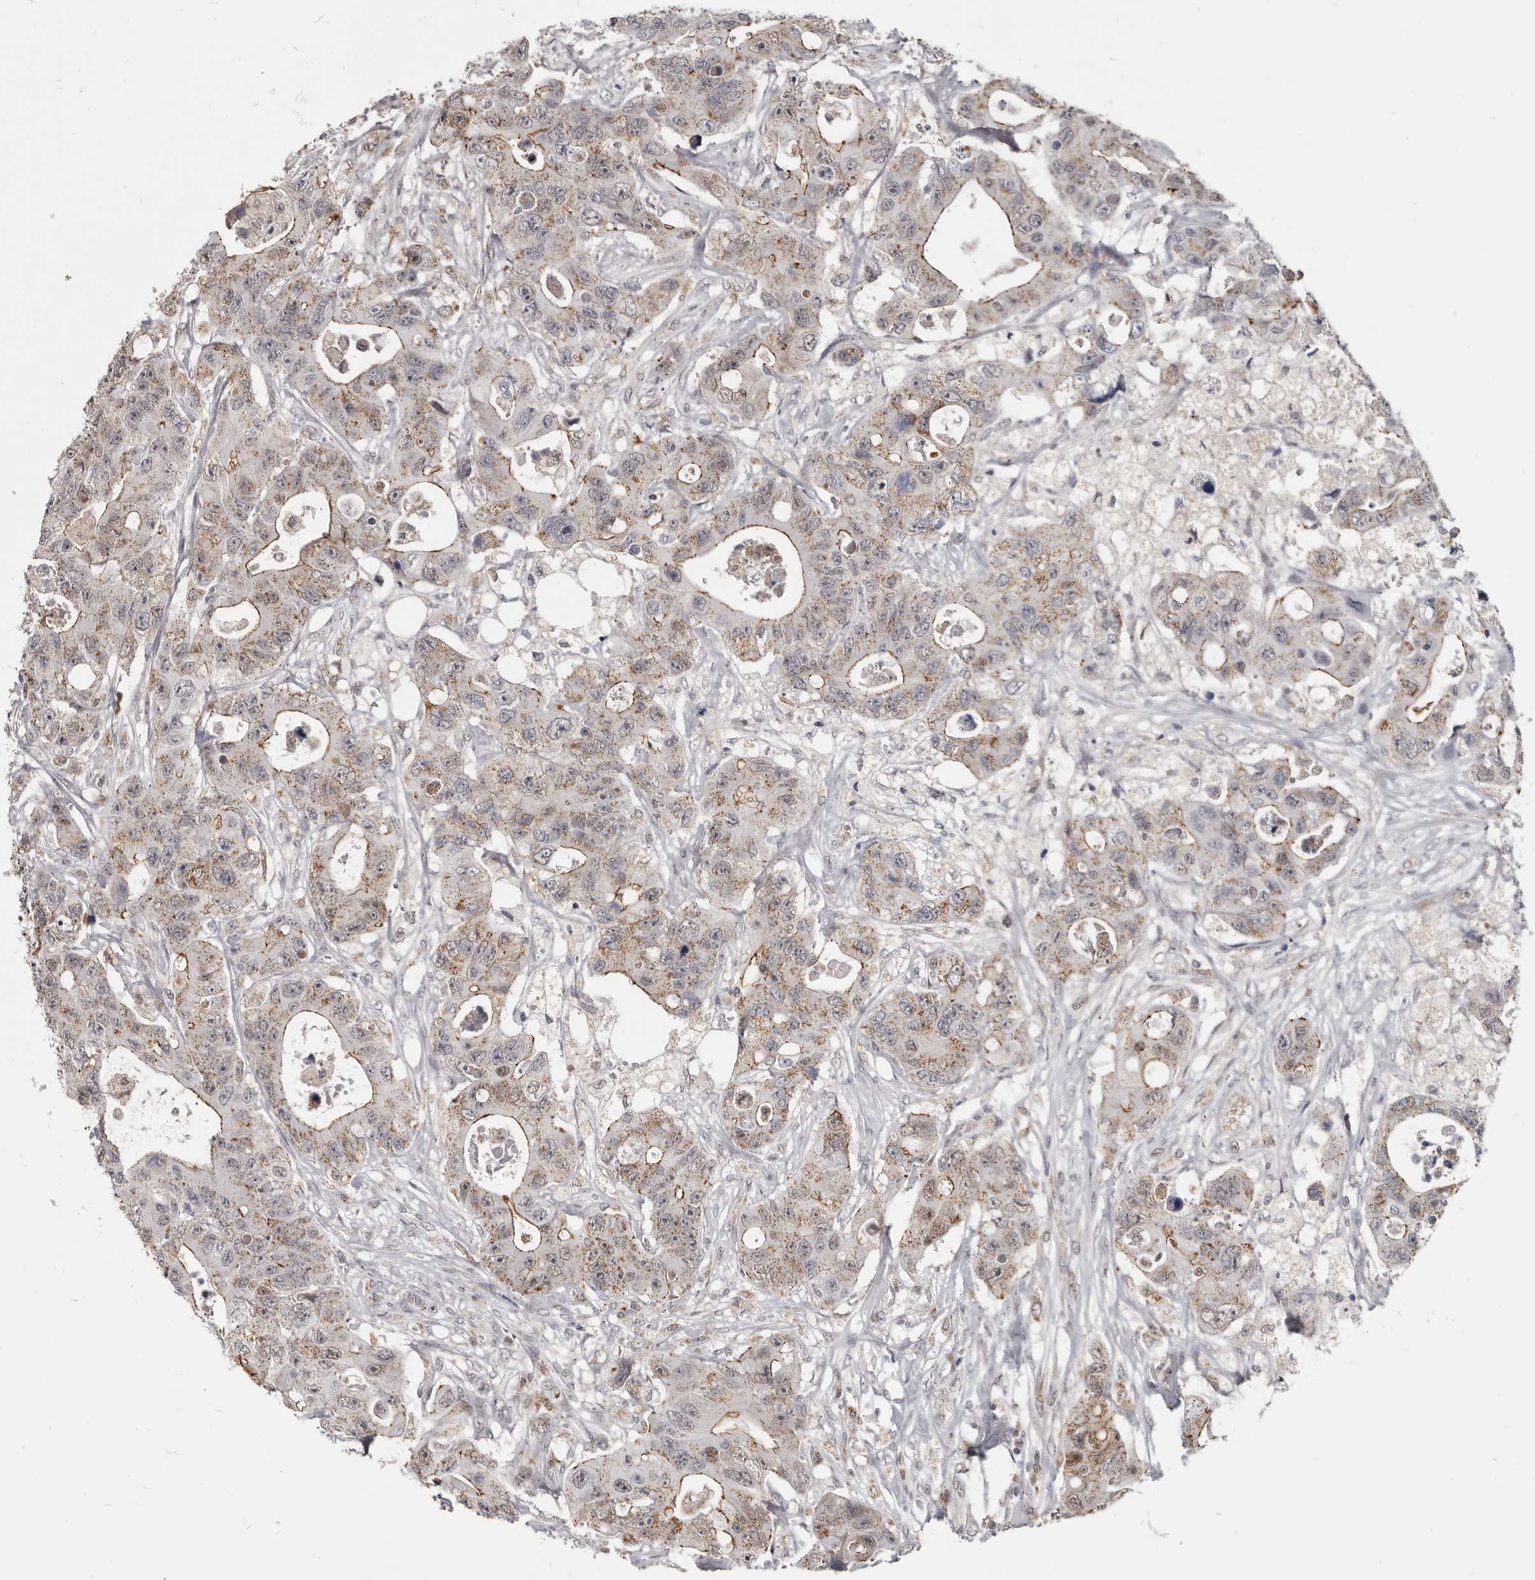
{"staining": {"intensity": "moderate", "quantity": ">75%", "location": "cytoplasmic/membranous,nuclear"}, "tissue": "colorectal cancer", "cell_type": "Tumor cells", "image_type": "cancer", "snomed": [{"axis": "morphology", "description": "Adenocarcinoma, NOS"}, {"axis": "topography", "description": "Colon"}], "caption": "Protein staining by immunohistochemistry (IHC) displays moderate cytoplasmic/membranous and nuclear expression in approximately >75% of tumor cells in colorectal cancer.", "gene": "CGN", "patient": {"sex": "female", "age": 46}}